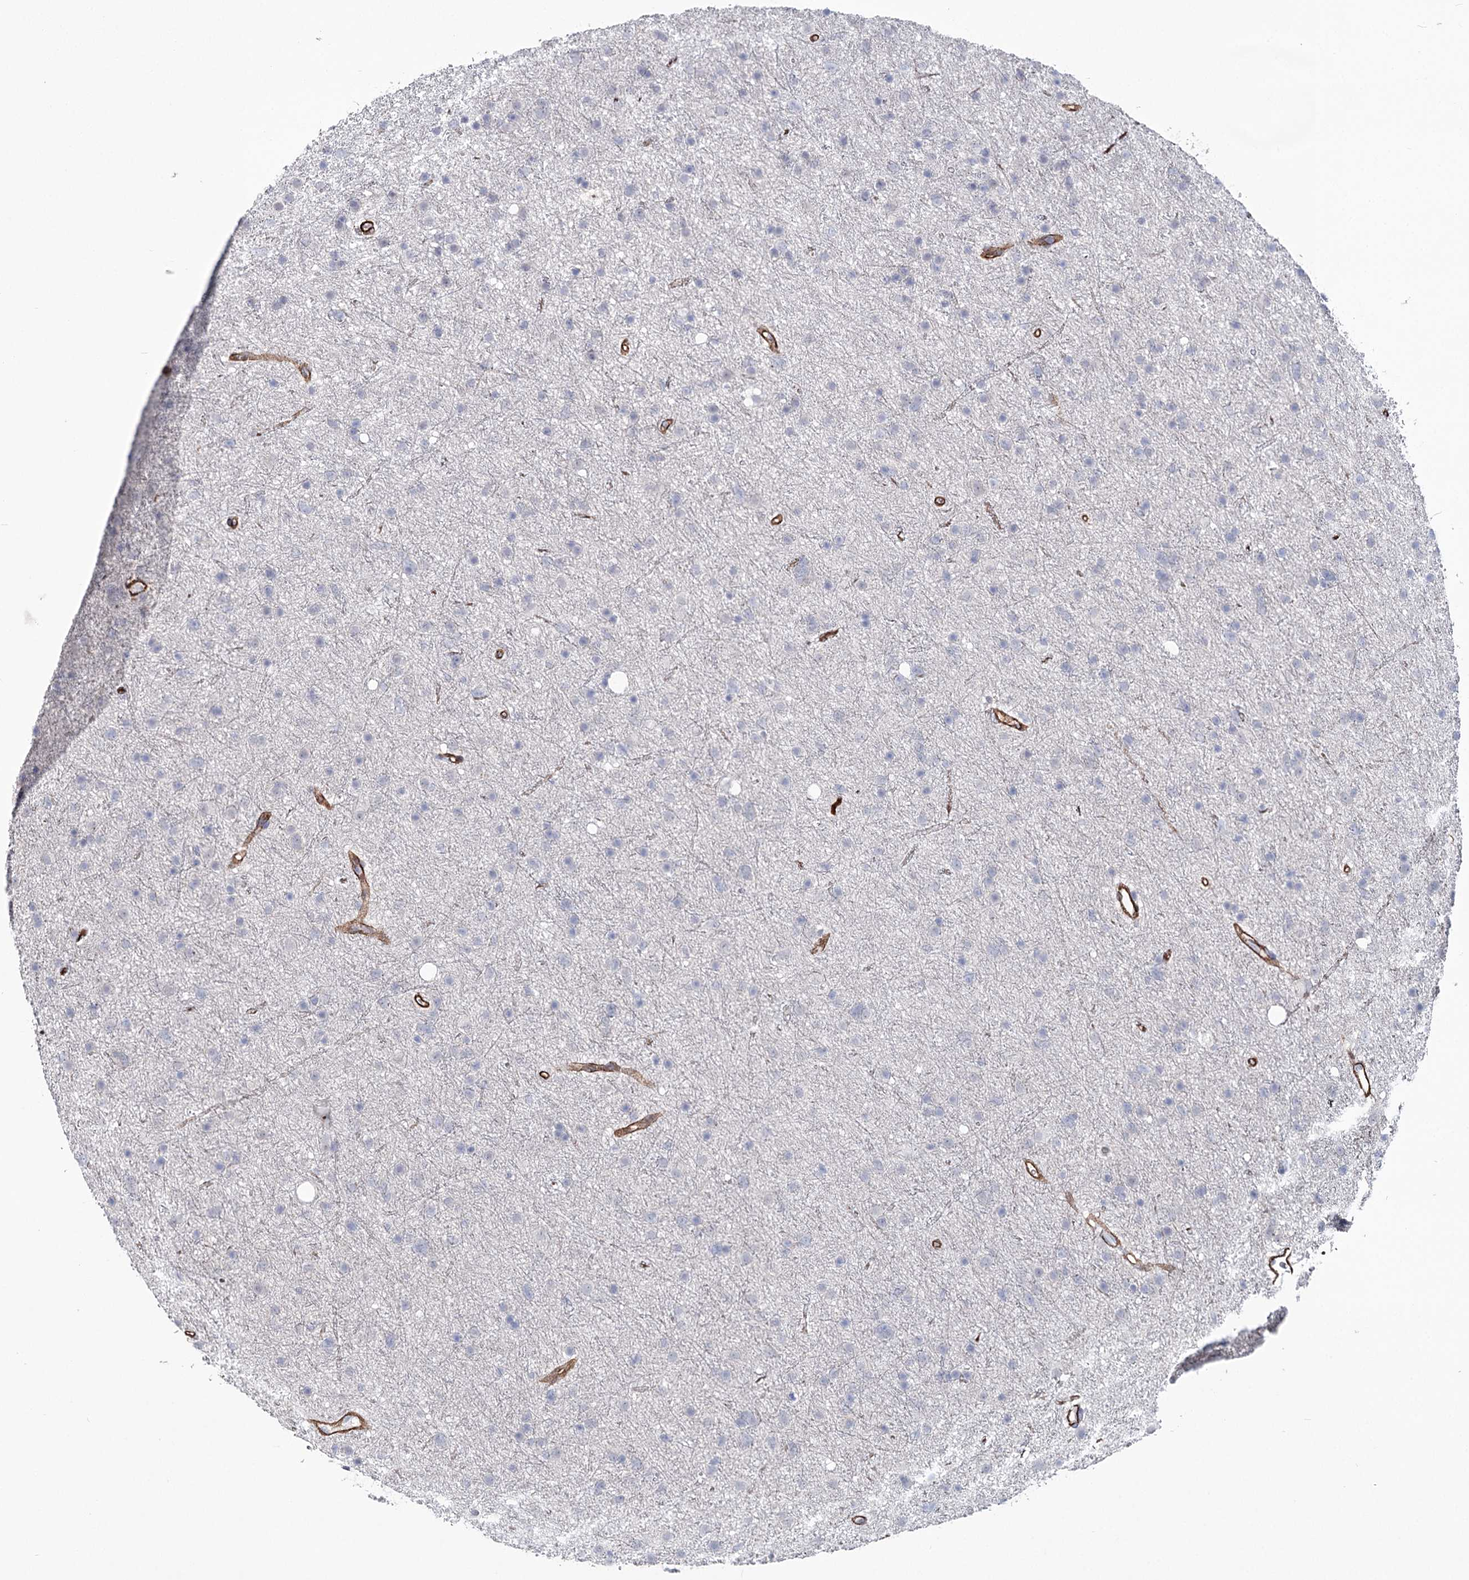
{"staining": {"intensity": "negative", "quantity": "none", "location": "none"}, "tissue": "glioma", "cell_type": "Tumor cells", "image_type": "cancer", "snomed": [{"axis": "morphology", "description": "Glioma, malignant, Low grade"}, {"axis": "topography", "description": "Cerebral cortex"}], "caption": "Tumor cells show no significant protein expression in malignant glioma (low-grade).", "gene": "ARHGAP20", "patient": {"sex": "female", "age": 39}}